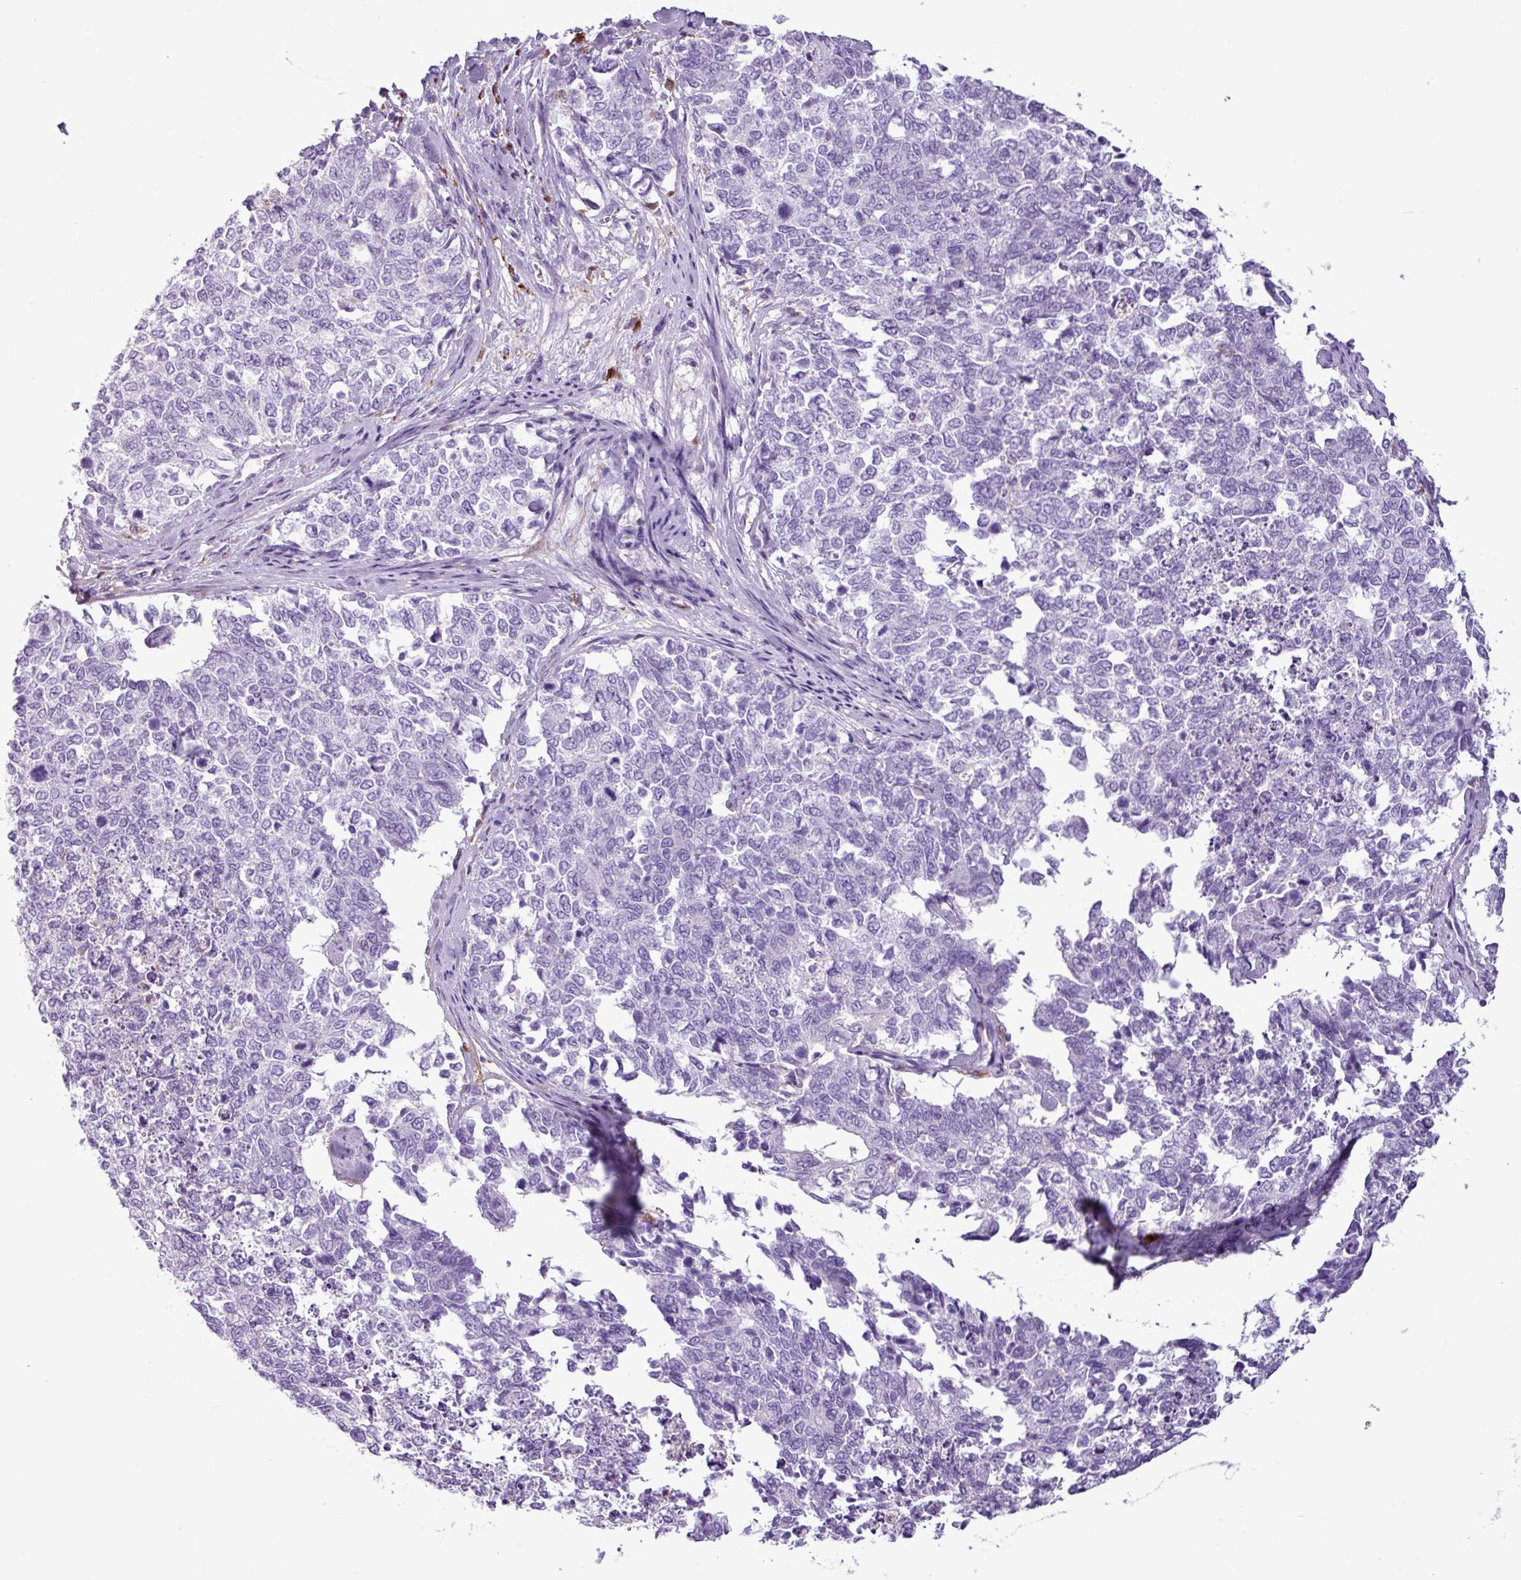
{"staining": {"intensity": "negative", "quantity": "none", "location": "none"}, "tissue": "cervical cancer", "cell_type": "Tumor cells", "image_type": "cancer", "snomed": [{"axis": "morphology", "description": "Squamous cell carcinoma, NOS"}, {"axis": "topography", "description": "Cervix"}], "caption": "Immunohistochemistry (IHC) micrograph of human squamous cell carcinoma (cervical) stained for a protein (brown), which demonstrates no positivity in tumor cells.", "gene": "TMEM200C", "patient": {"sex": "female", "age": 63}}